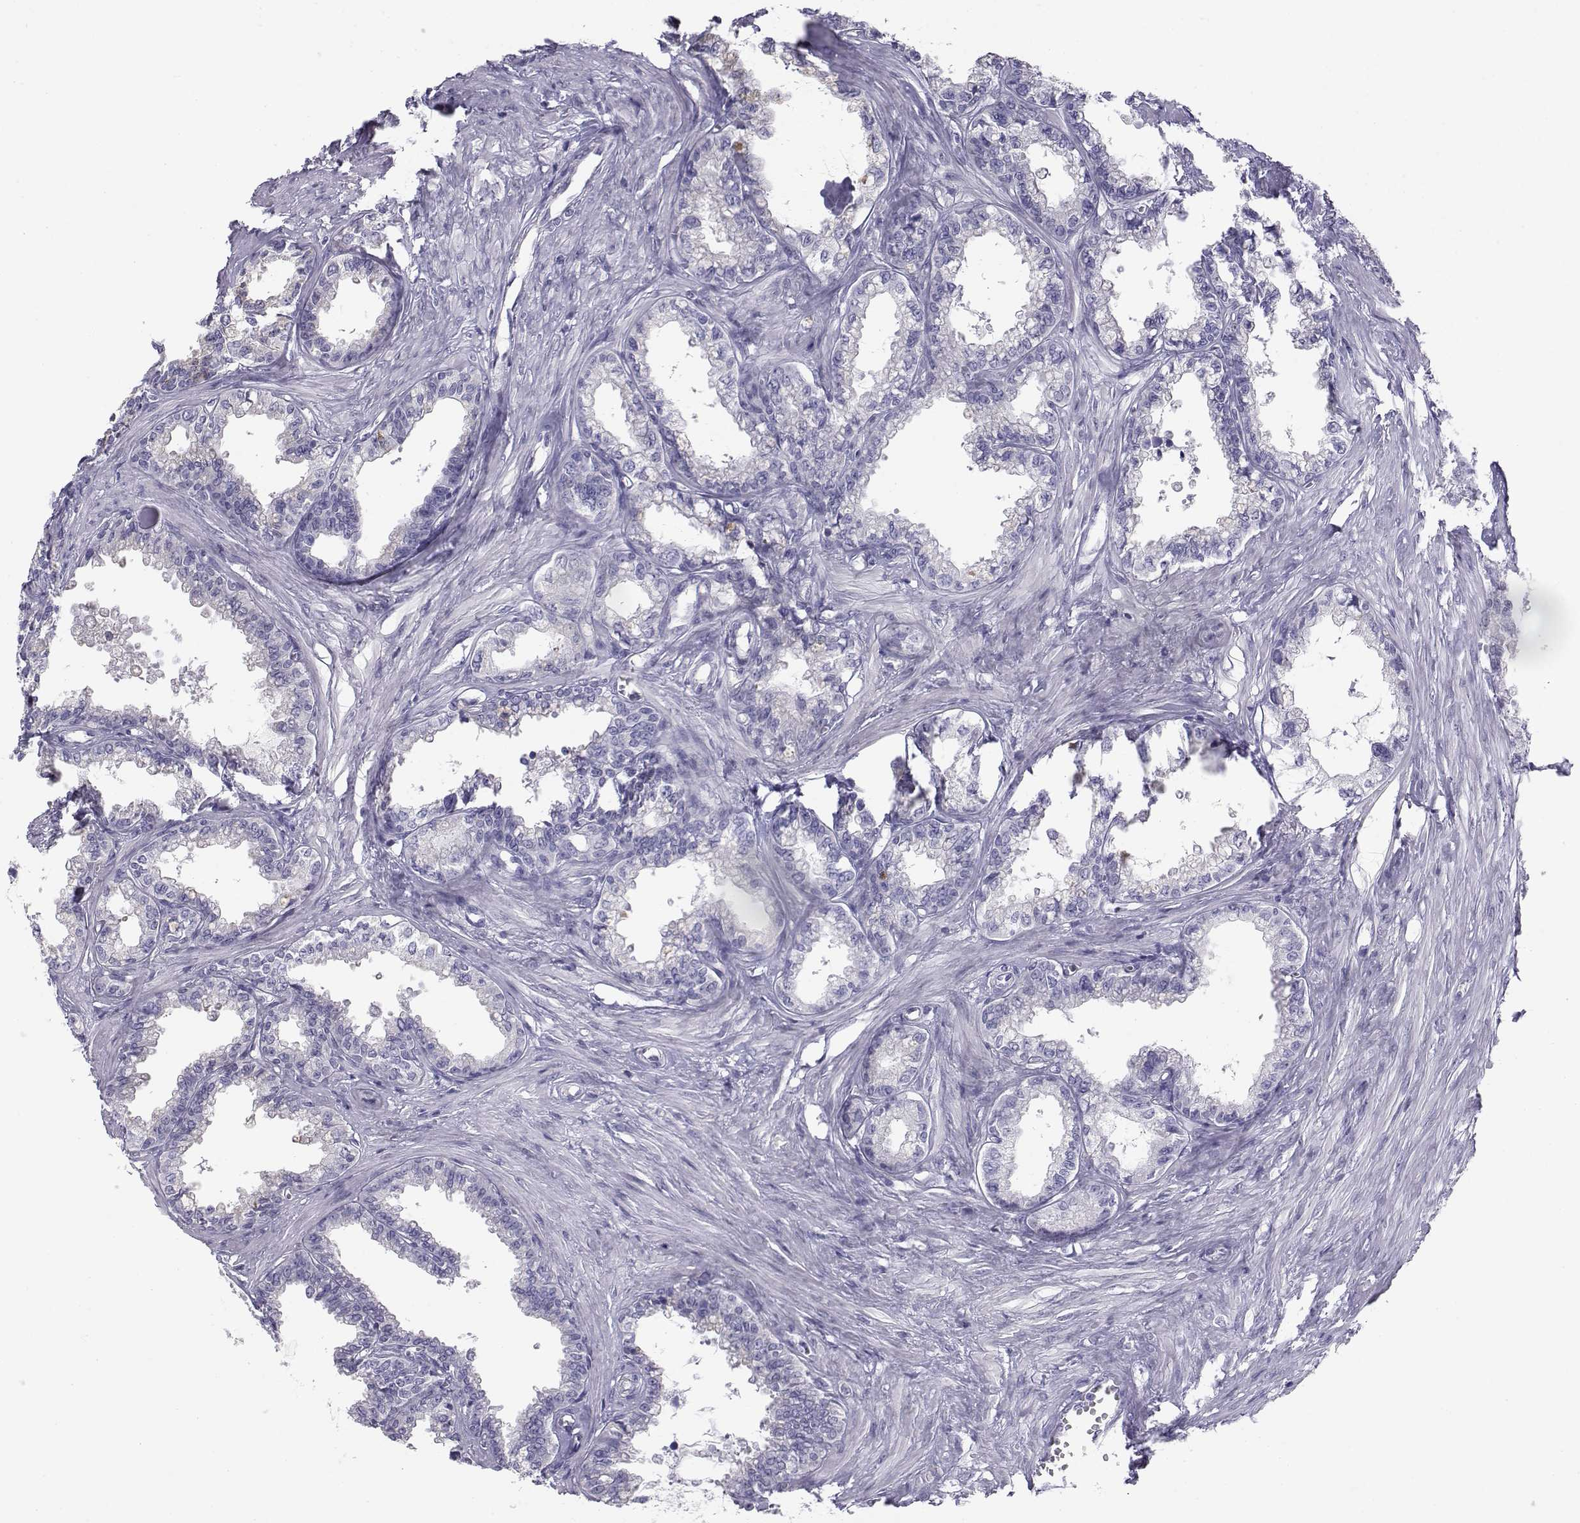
{"staining": {"intensity": "negative", "quantity": "none", "location": "none"}, "tissue": "seminal vesicle", "cell_type": "Glandular cells", "image_type": "normal", "snomed": [{"axis": "morphology", "description": "Normal tissue, NOS"}, {"axis": "morphology", "description": "Urothelial carcinoma, NOS"}, {"axis": "topography", "description": "Urinary bladder"}, {"axis": "topography", "description": "Seminal veicle"}], "caption": "The micrograph exhibits no significant expression in glandular cells of seminal vesicle.", "gene": "RNASE12", "patient": {"sex": "male", "age": 76}}